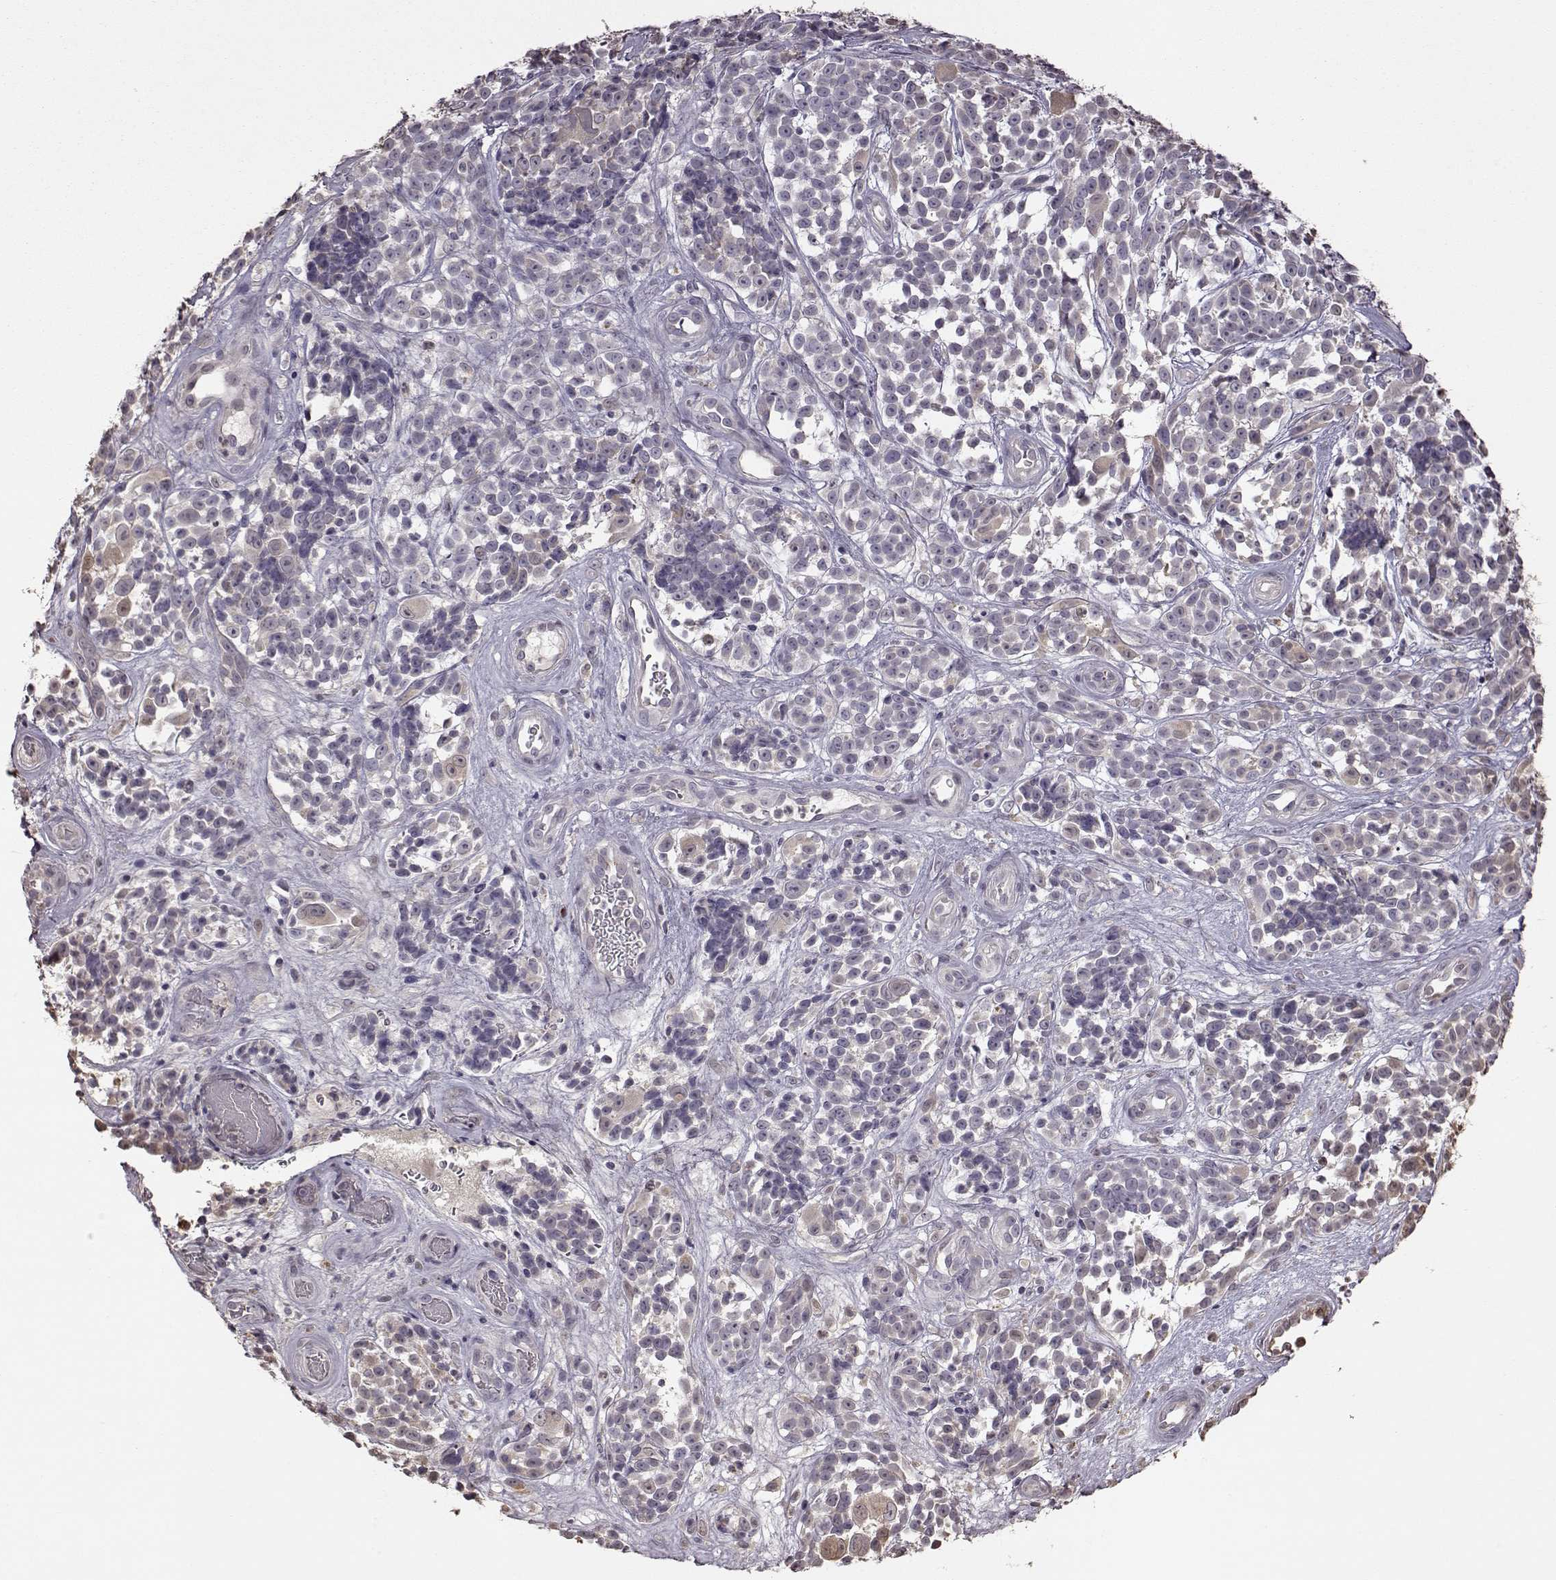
{"staining": {"intensity": "negative", "quantity": "none", "location": "none"}, "tissue": "melanoma", "cell_type": "Tumor cells", "image_type": "cancer", "snomed": [{"axis": "morphology", "description": "Malignant melanoma, NOS"}, {"axis": "topography", "description": "Skin"}], "caption": "This is an IHC histopathology image of malignant melanoma. There is no expression in tumor cells.", "gene": "CRB1", "patient": {"sex": "female", "age": 88}}